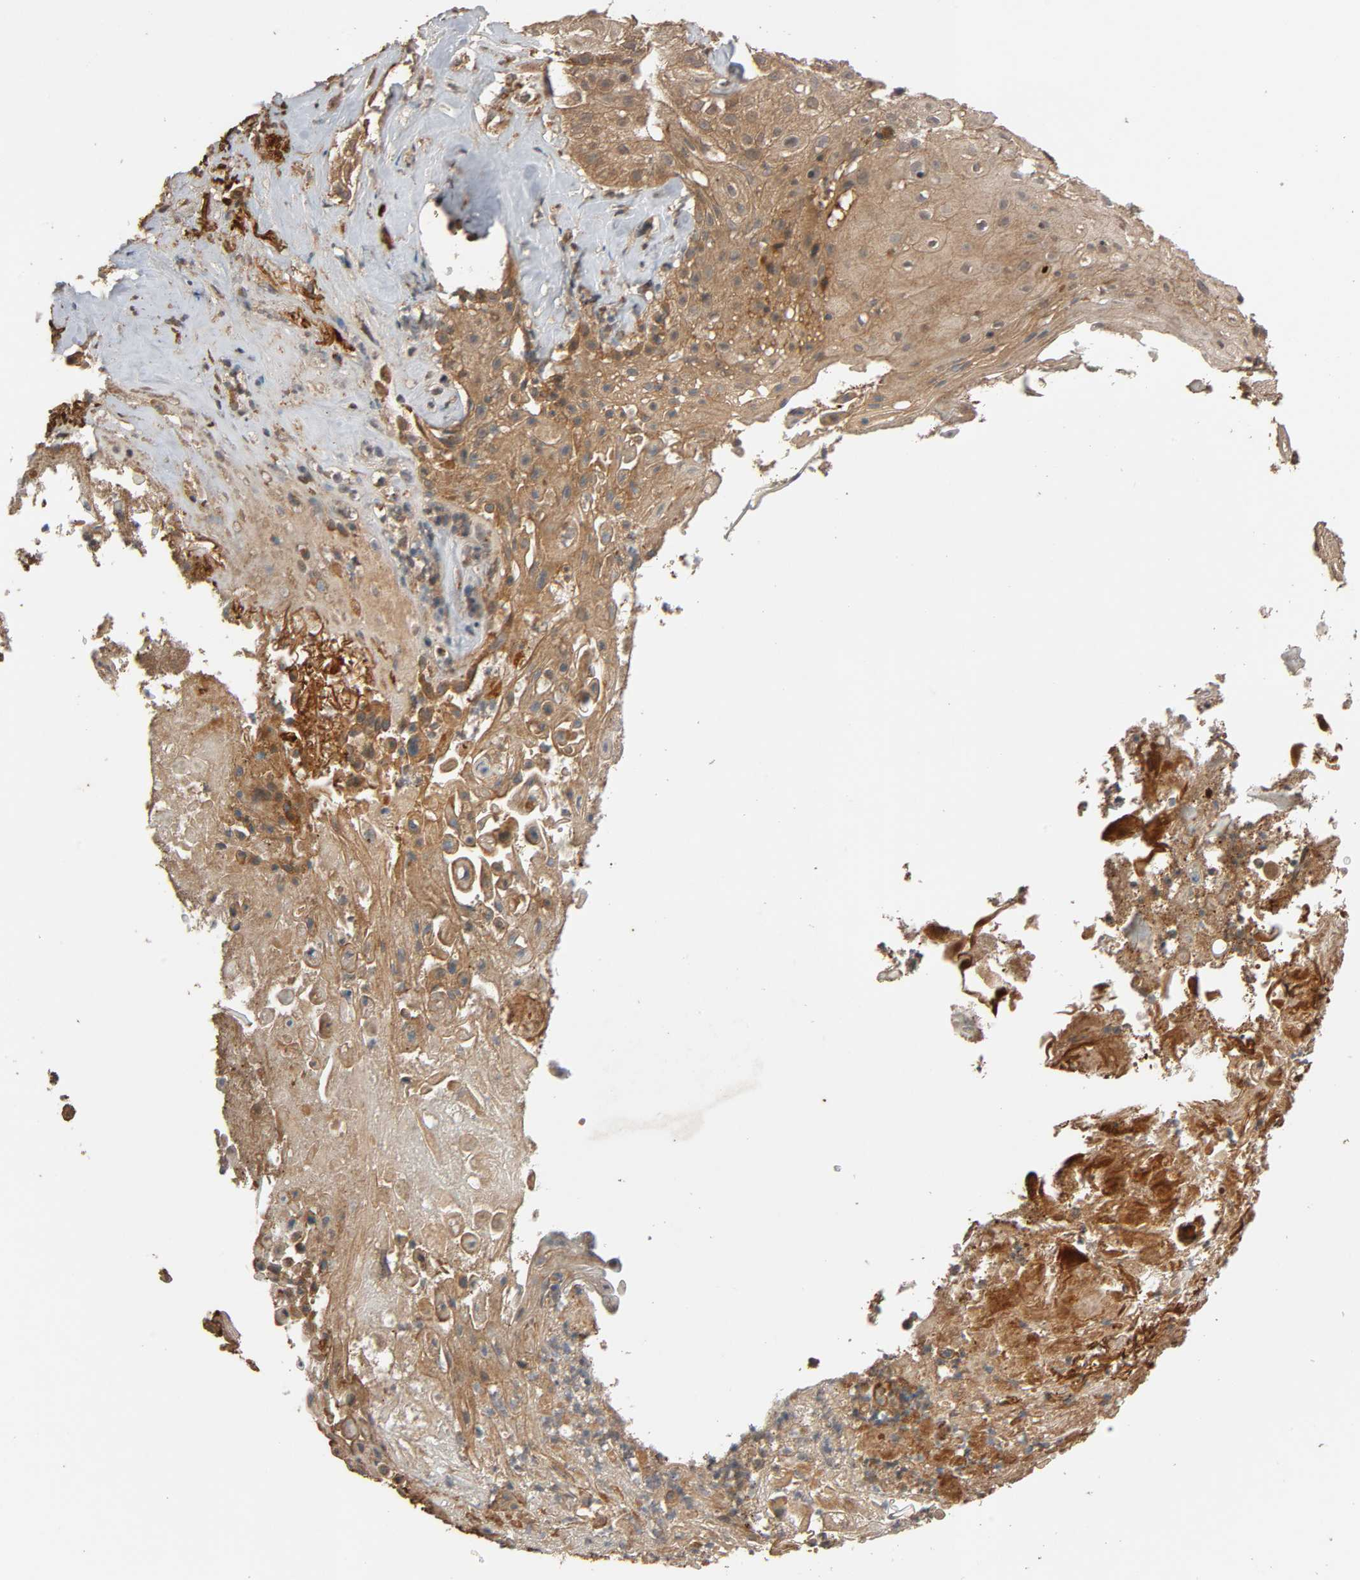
{"staining": {"intensity": "moderate", "quantity": ">75%", "location": "cytoplasmic/membranous"}, "tissue": "skin cancer", "cell_type": "Tumor cells", "image_type": "cancer", "snomed": [{"axis": "morphology", "description": "Squamous cell carcinoma, NOS"}, {"axis": "topography", "description": "Skin"}], "caption": "Squamous cell carcinoma (skin) stained for a protein (brown) exhibits moderate cytoplasmic/membranous positive positivity in about >75% of tumor cells.", "gene": "MAP3K8", "patient": {"sex": "male", "age": 65}}